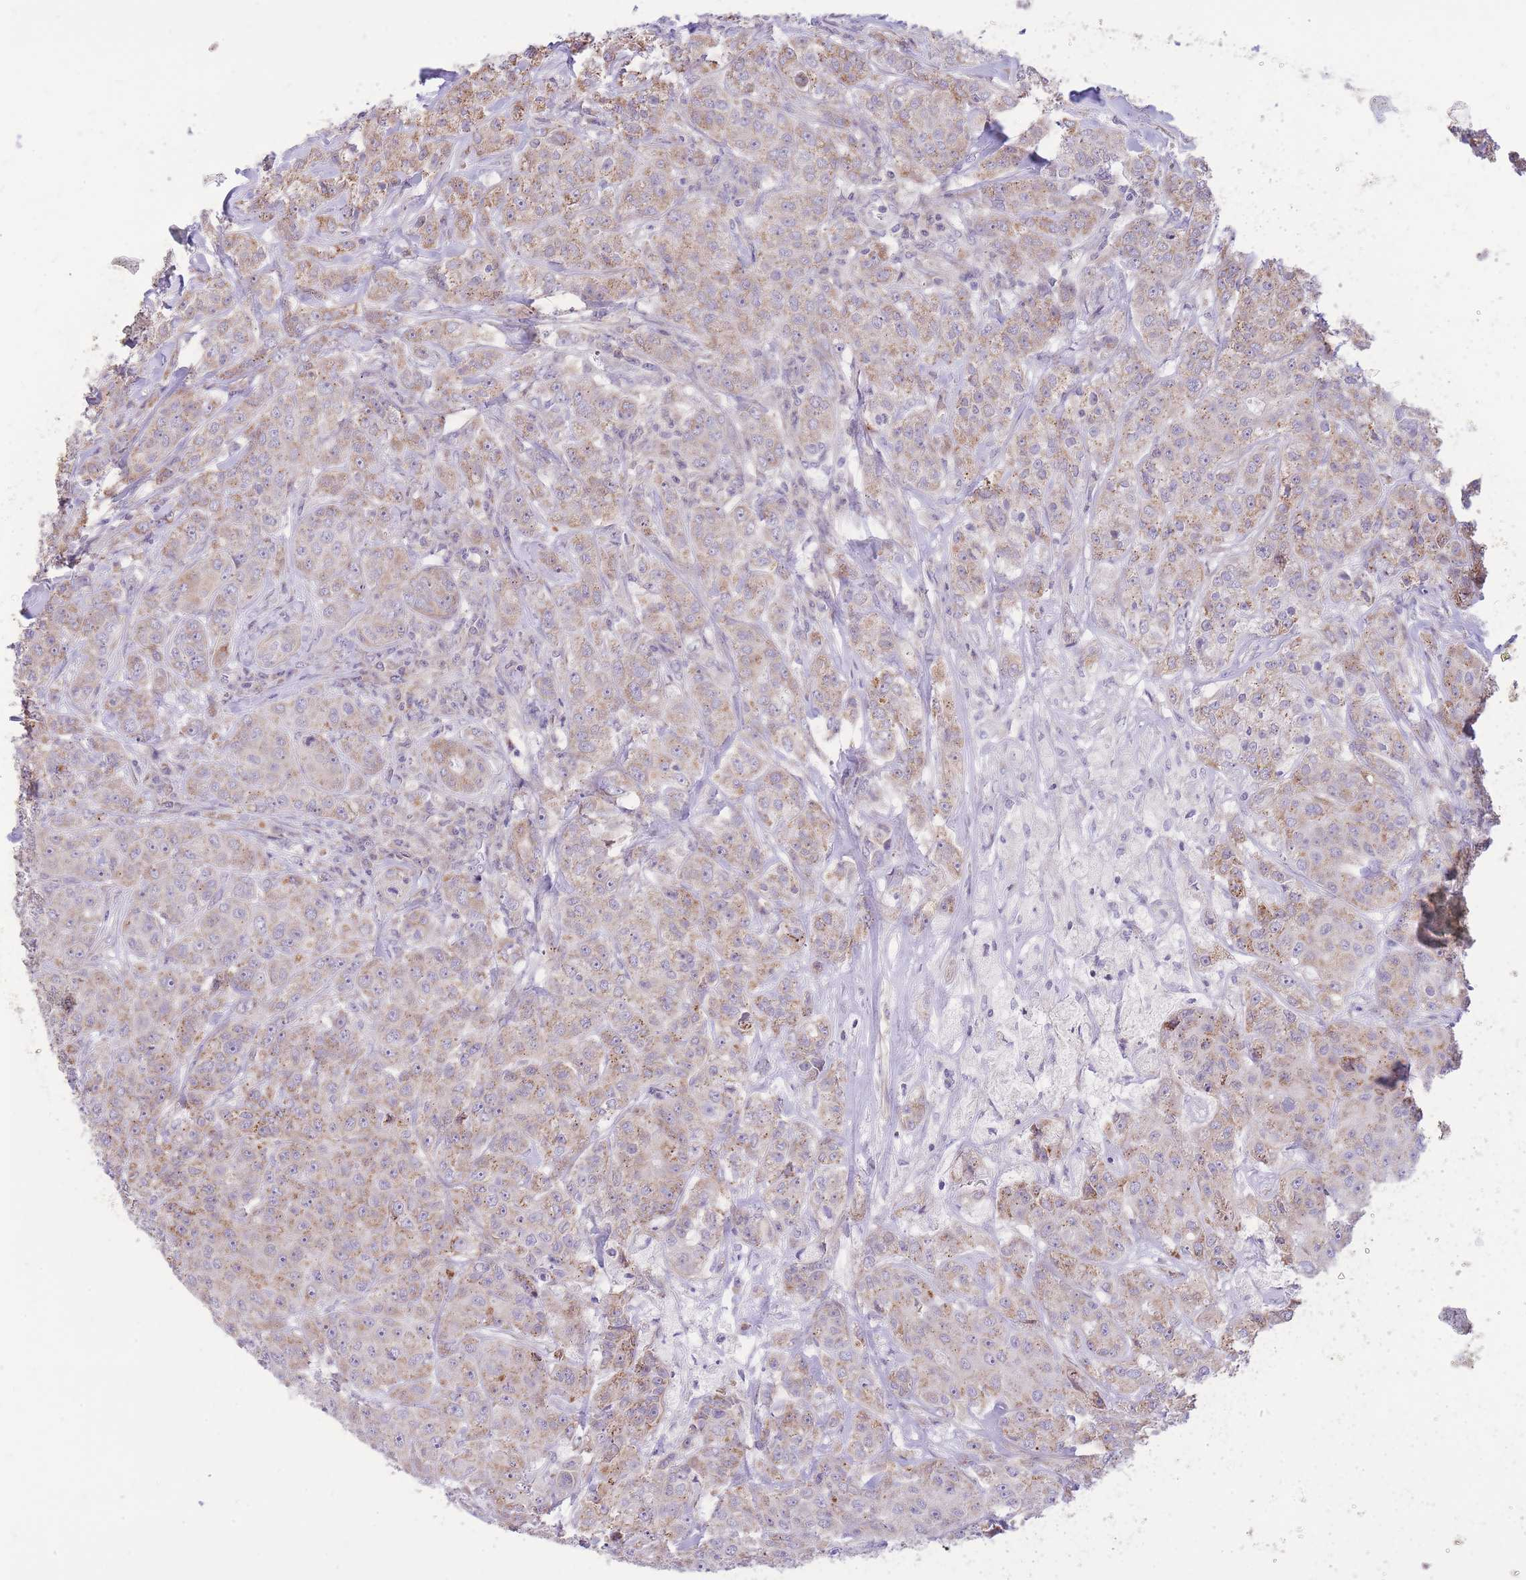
{"staining": {"intensity": "weak", "quantity": ">75%", "location": "cytoplasmic/membranous"}, "tissue": "breast cancer", "cell_type": "Tumor cells", "image_type": "cancer", "snomed": [{"axis": "morphology", "description": "Duct carcinoma"}, {"axis": "topography", "description": "Breast"}], "caption": "Approximately >75% of tumor cells in breast cancer (invasive ductal carcinoma) show weak cytoplasmic/membranous protein expression as visualized by brown immunohistochemical staining.", "gene": "TOPAZ1", "patient": {"sex": "female", "age": 43}}